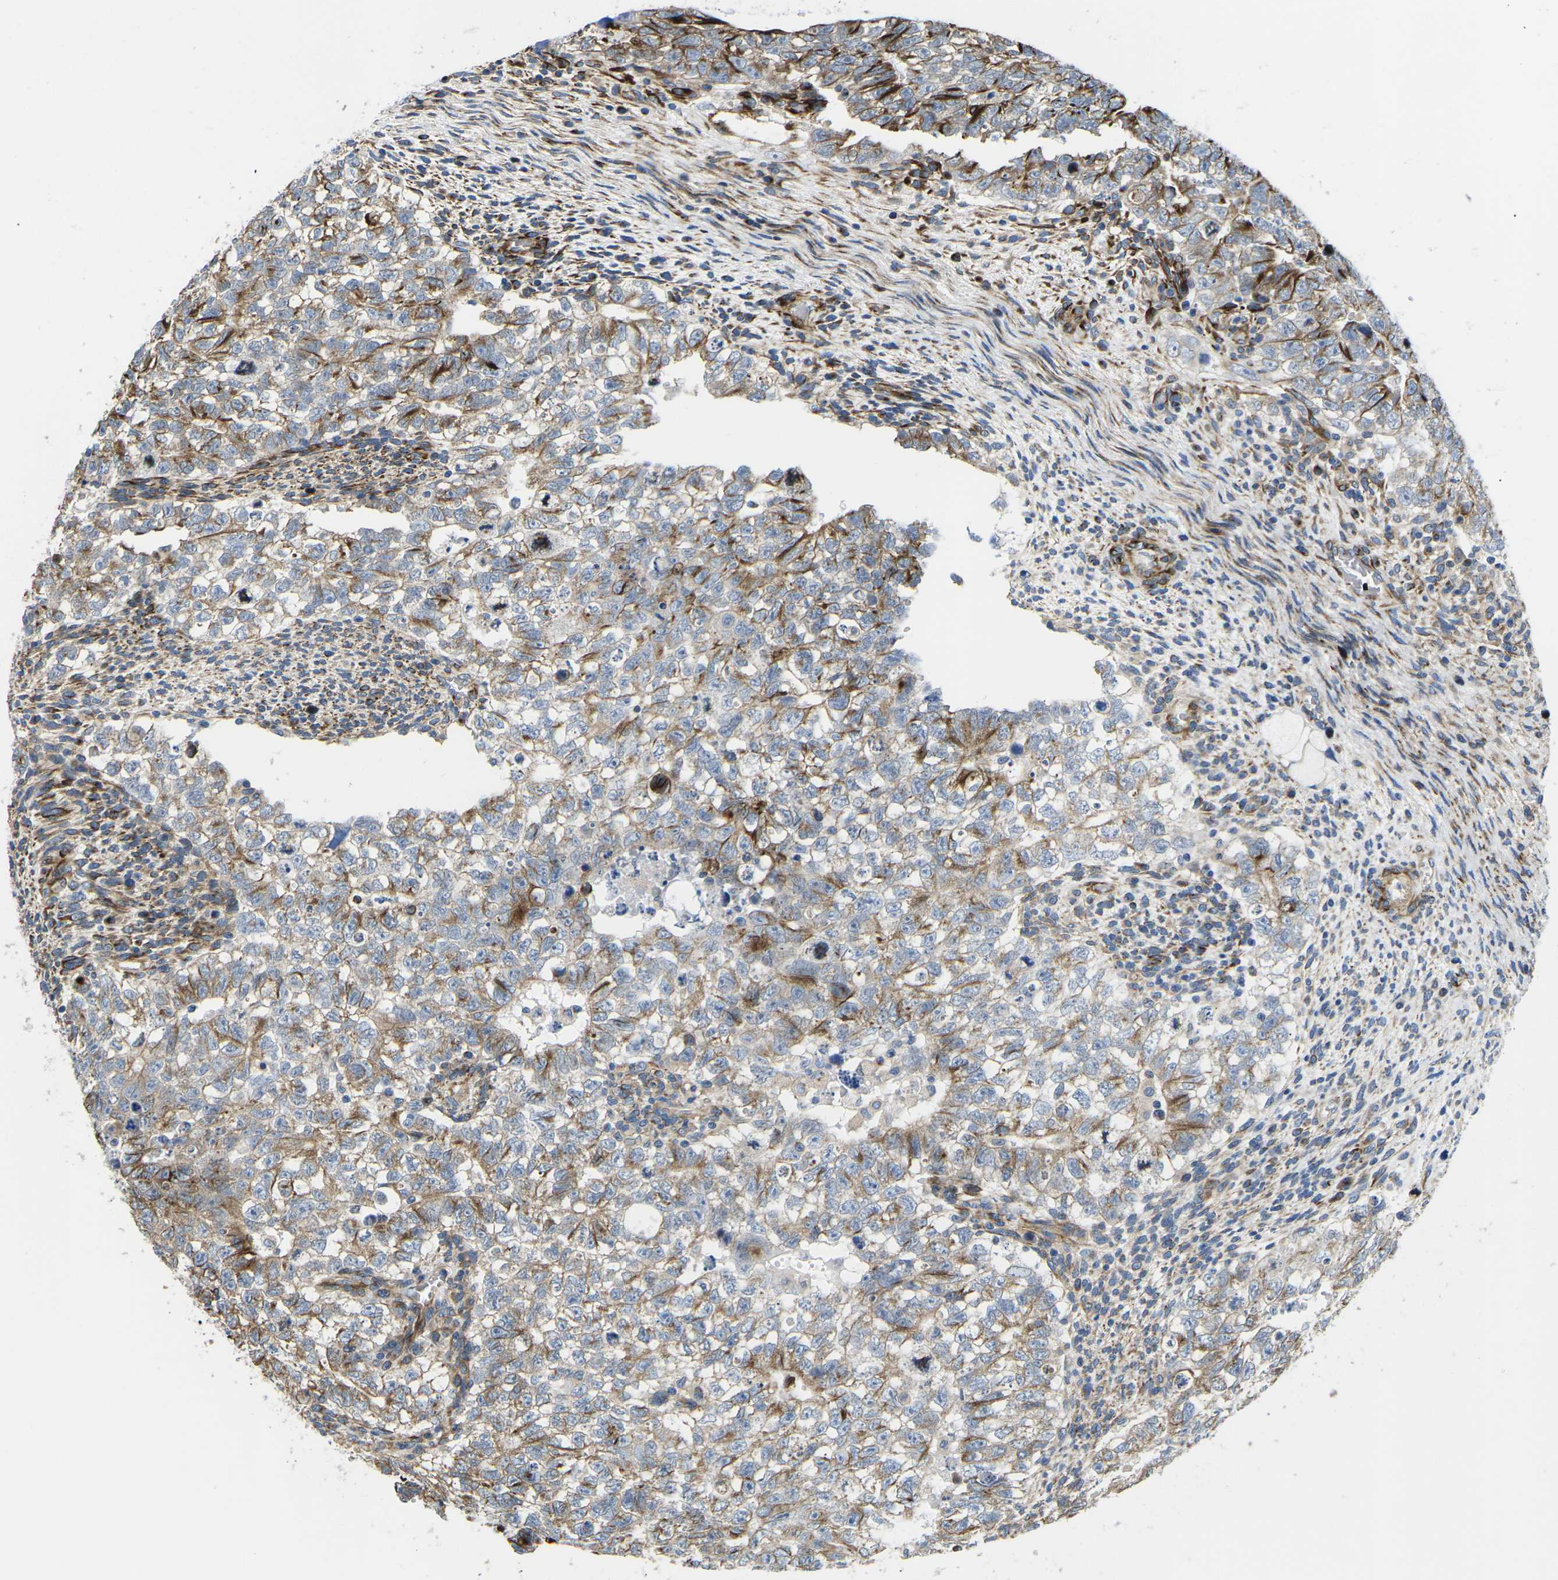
{"staining": {"intensity": "moderate", "quantity": "25%-75%", "location": "cytoplasmic/membranous"}, "tissue": "testis cancer", "cell_type": "Tumor cells", "image_type": "cancer", "snomed": [{"axis": "morphology", "description": "Seminoma, NOS"}, {"axis": "morphology", "description": "Carcinoma, Embryonal, NOS"}, {"axis": "topography", "description": "Testis"}], "caption": "Moderate cytoplasmic/membranous positivity is identified in approximately 25%-75% of tumor cells in embryonal carcinoma (testis).", "gene": "TMEFF2", "patient": {"sex": "male", "age": 38}}